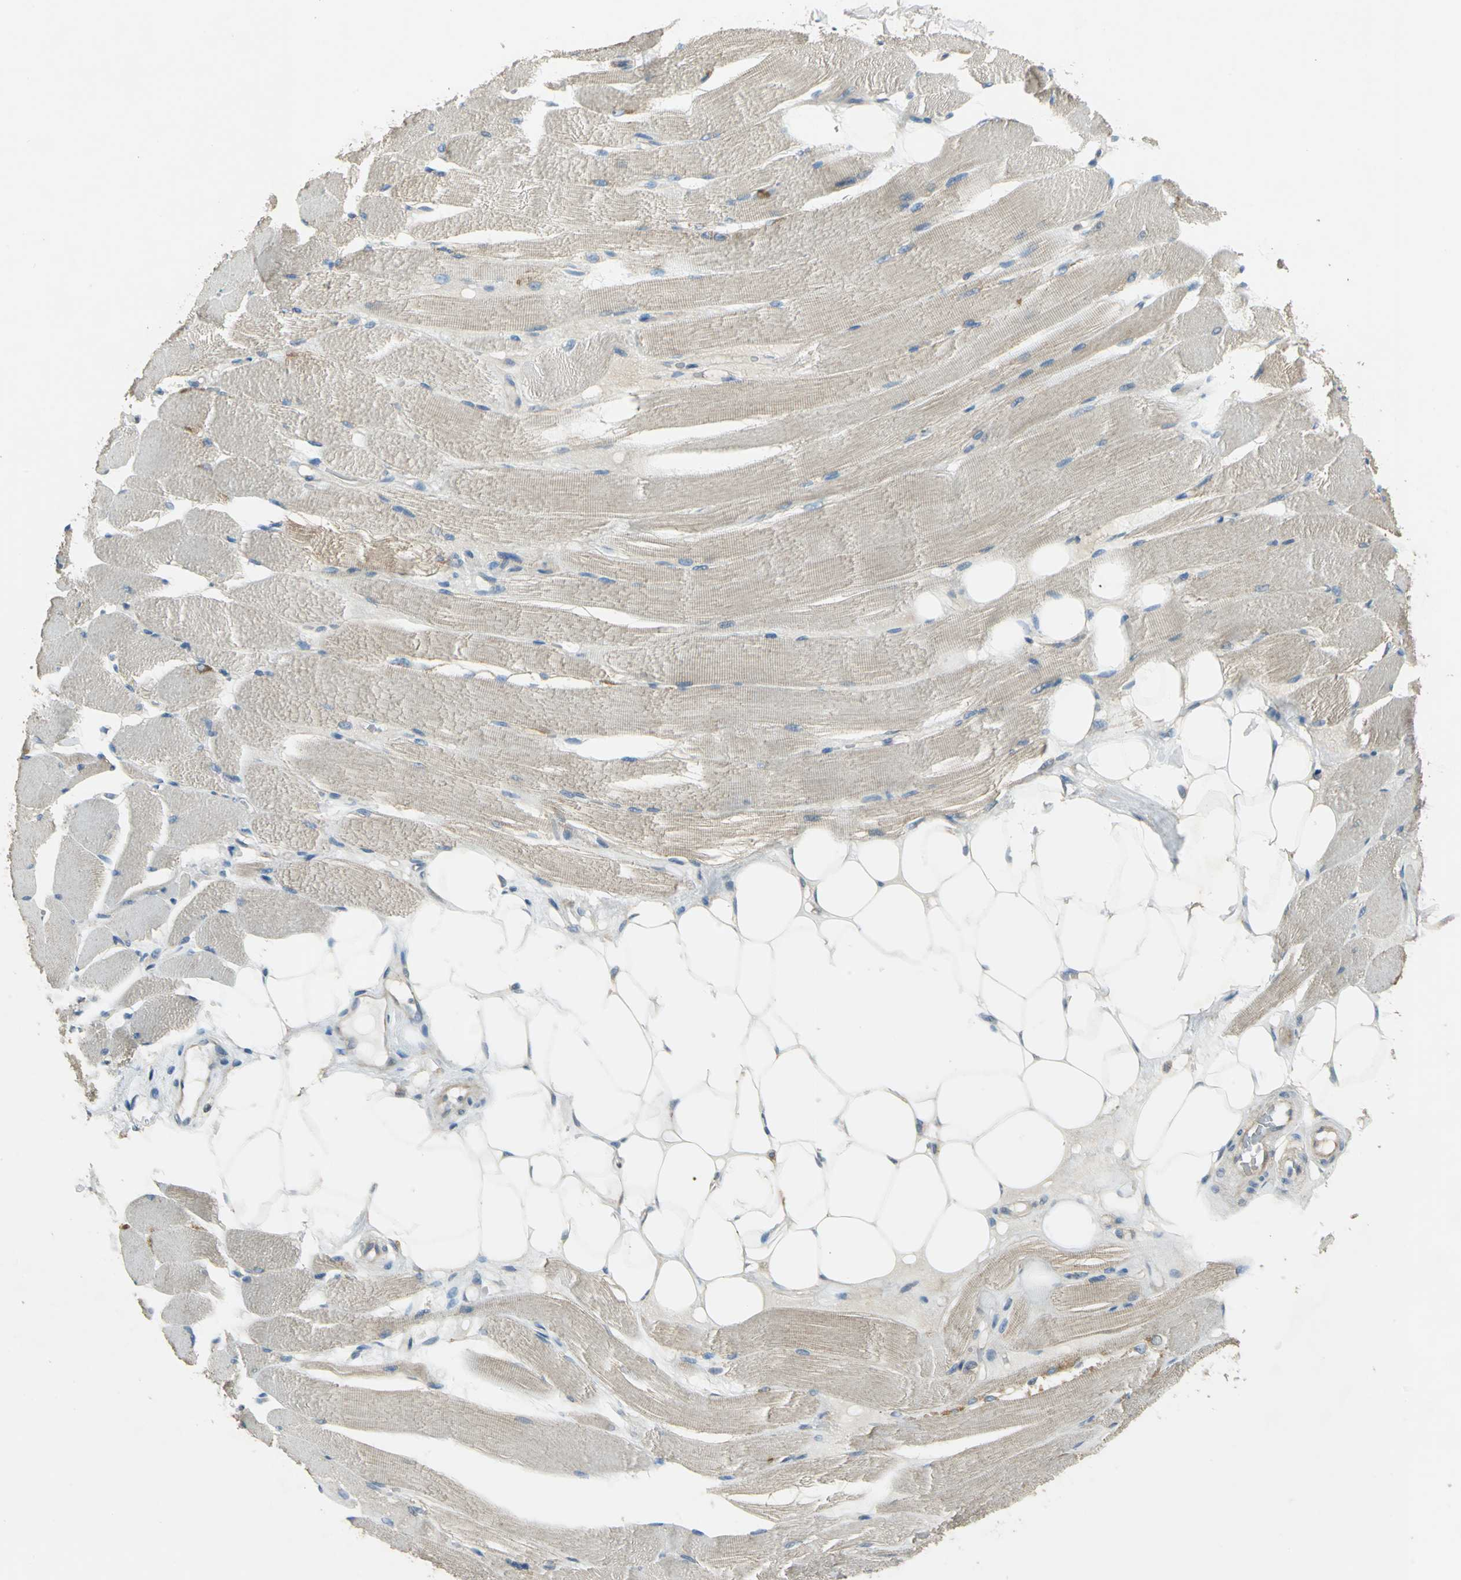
{"staining": {"intensity": "moderate", "quantity": "<25%", "location": "cytoplasmic/membranous"}, "tissue": "skeletal muscle", "cell_type": "Myocytes", "image_type": "normal", "snomed": [{"axis": "morphology", "description": "Normal tissue, NOS"}, {"axis": "topography", "description": "Skeletal muscle"}, {"axis": "topography", "description": "Peripheral nerve tissue"}], "caption": "This is a micrograph of IHC staining of unremarkable skeletal muscle, which shows moderate expression in the cytoplasmic/membranous of myocytes.", "gene": "SHC2", "patient": {"sex": "female", "age": 84}}